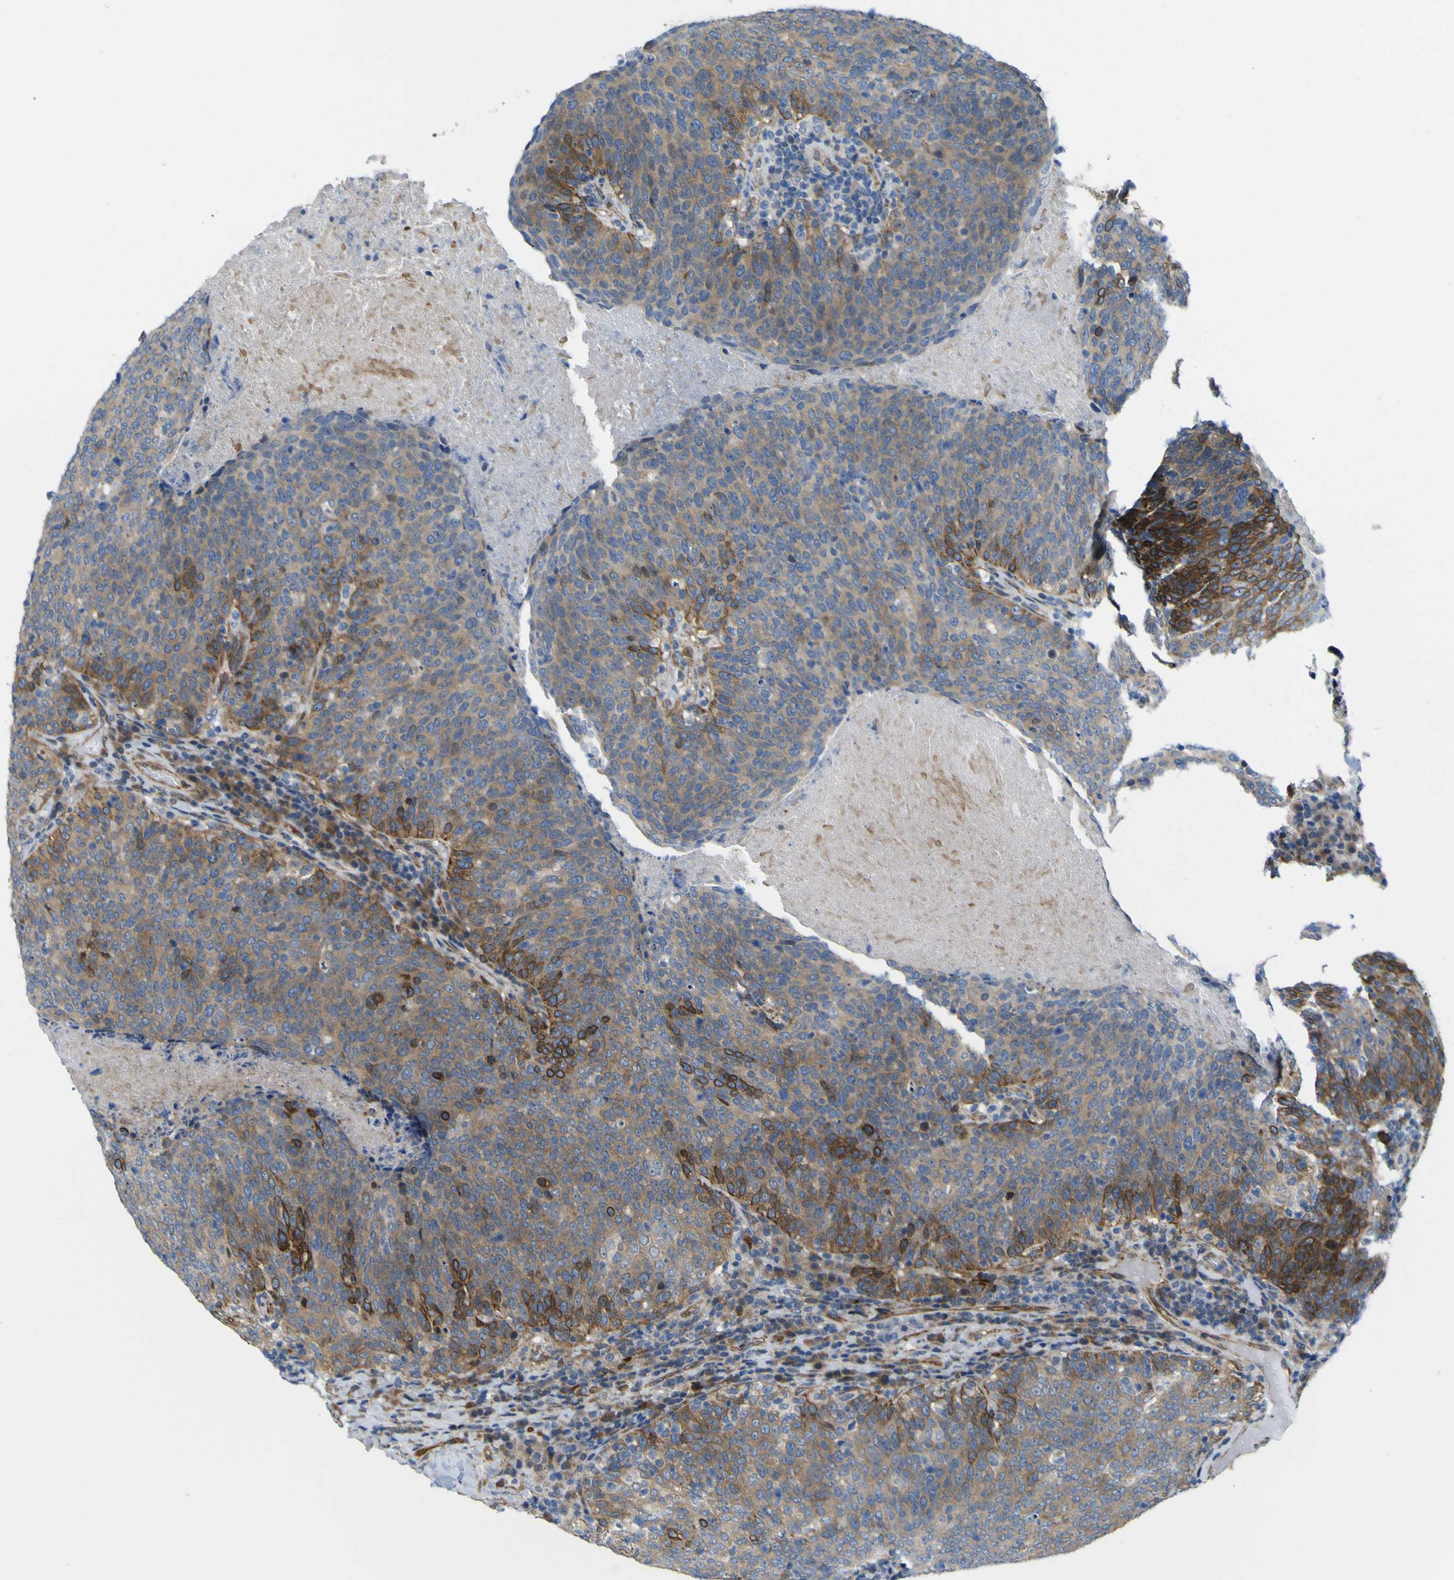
{"staining": {"intensity": "moderate", "quantity": ">75%", "location": "cytoplasmic/membranous"}, "tissue": "head and neck cancer", "cell_type": "Tumor cells", "image_type": "cancer", "snomed": [{"axis": "morphology", "description": "Squamous cell carcinoma, NOS"}, {"axis": "morphology", "description": "Squamous cell carcinoma, metastatic, NOS"}, {"axis": "topography", "description": "Lymph node"}, {"axis": "topography", "description": "Head-Neck"}], "caption": "Tumor cells reveal medium levels of moderate cytoplasmic/membranous expression in approximately >75% of cells in human metastatic squamous cell carcinoma (head and neck).", "gene": "JPH1", "patient": {"sex": "male", "age": 62}}